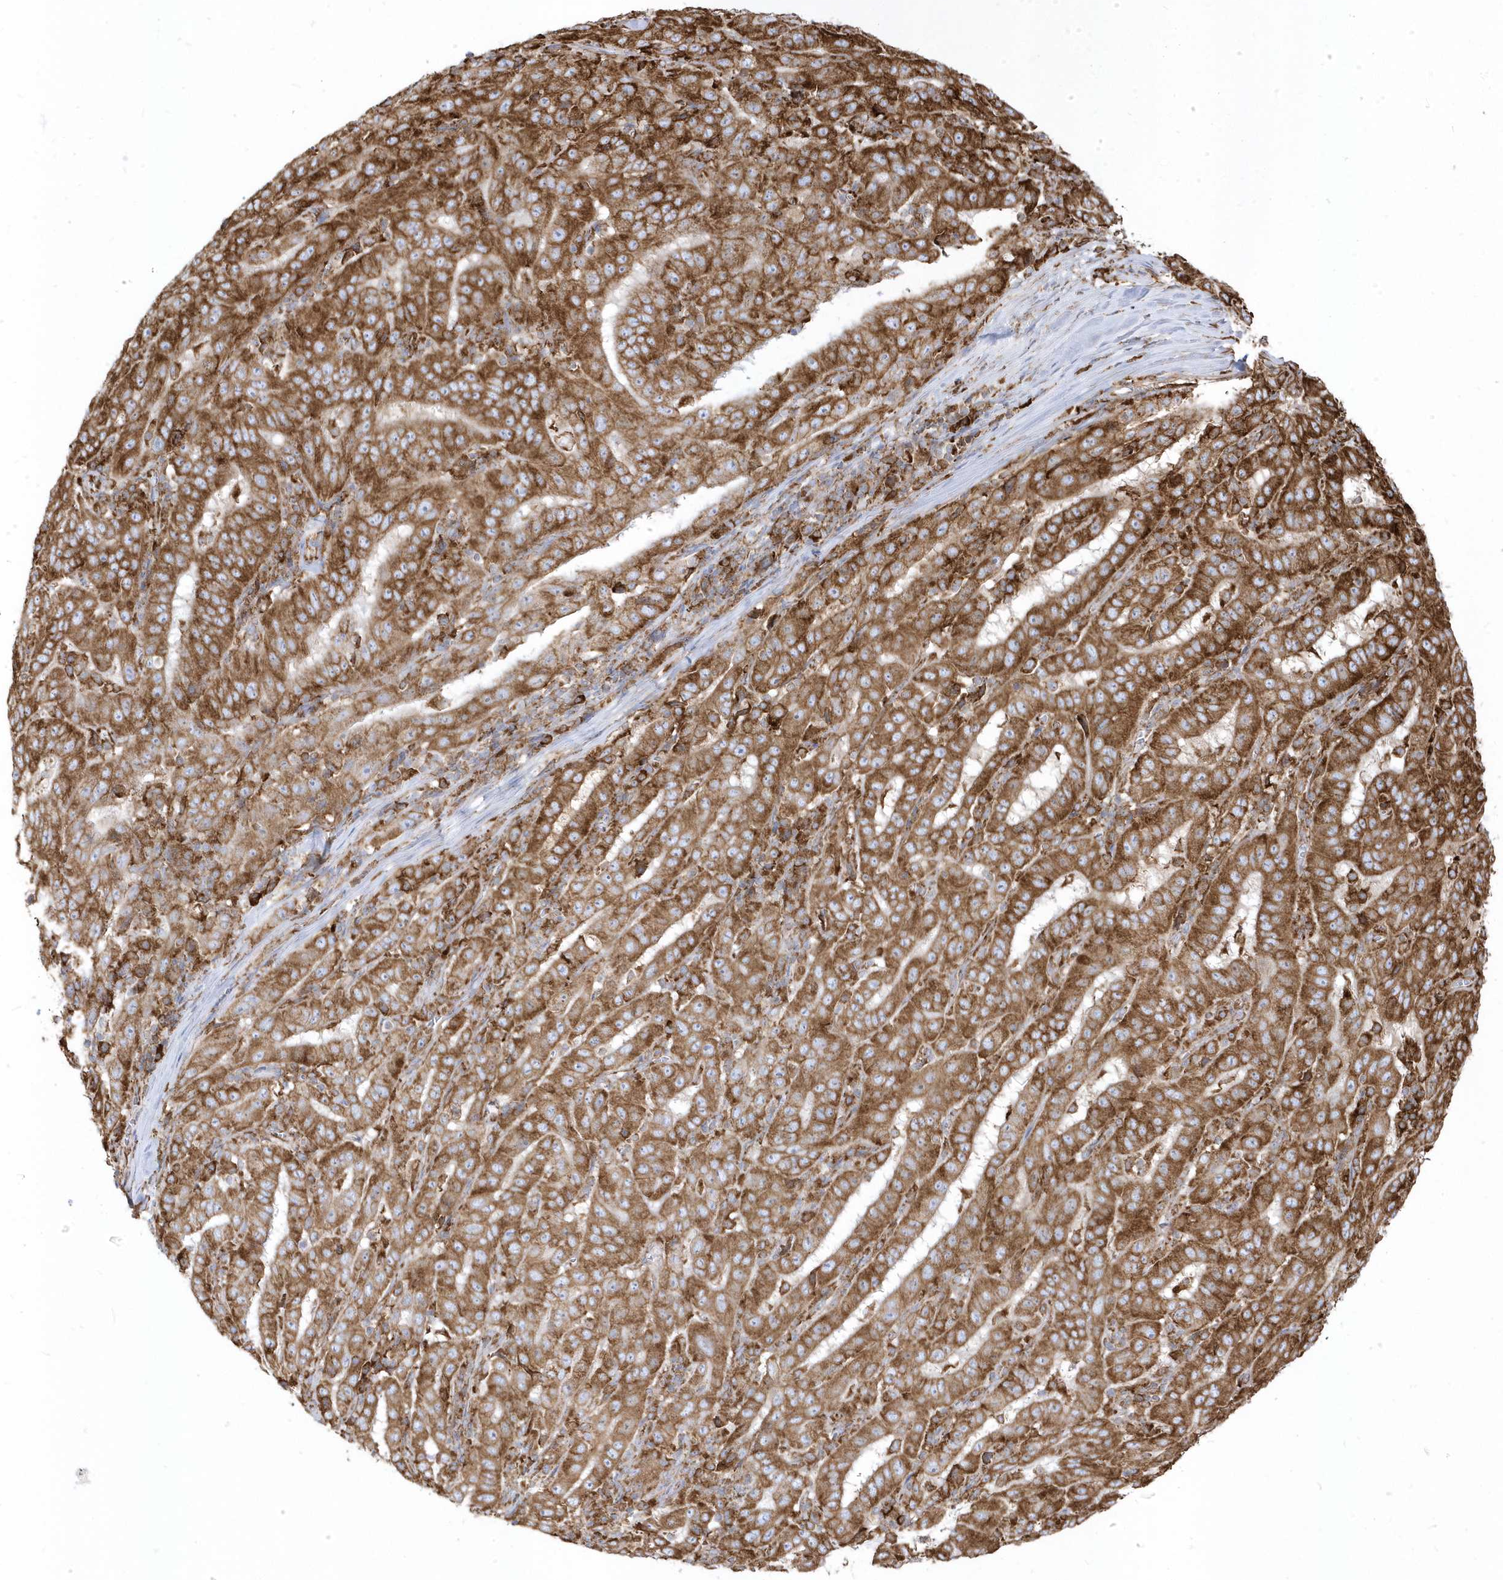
{"staining": {"intensity": "strong", "quantity": ">75%", "location": "cytoplasmic/membranous"}, "tissue": "pancreatic cancer", "cell_type": "Tumor cells", "image_type": "cancer", "snomed": [{"axis": "morphology", "description": "Adenocarcinoma, NOS"}, {"axis": "topography", "description": "Pancreas"}], "caption": "Protein staining of pancreatic cancer (adenocarcinoma) tissue demonstrates strong cytoplasmic/membranous staining in approximately >75% of tumor cells. (DAB (3,3'-diaminobenzidine) IHC with brightfield microscopy, high magnification).", "gene": "PDIA6", "patient": {"sex": "male", "age": 63}}